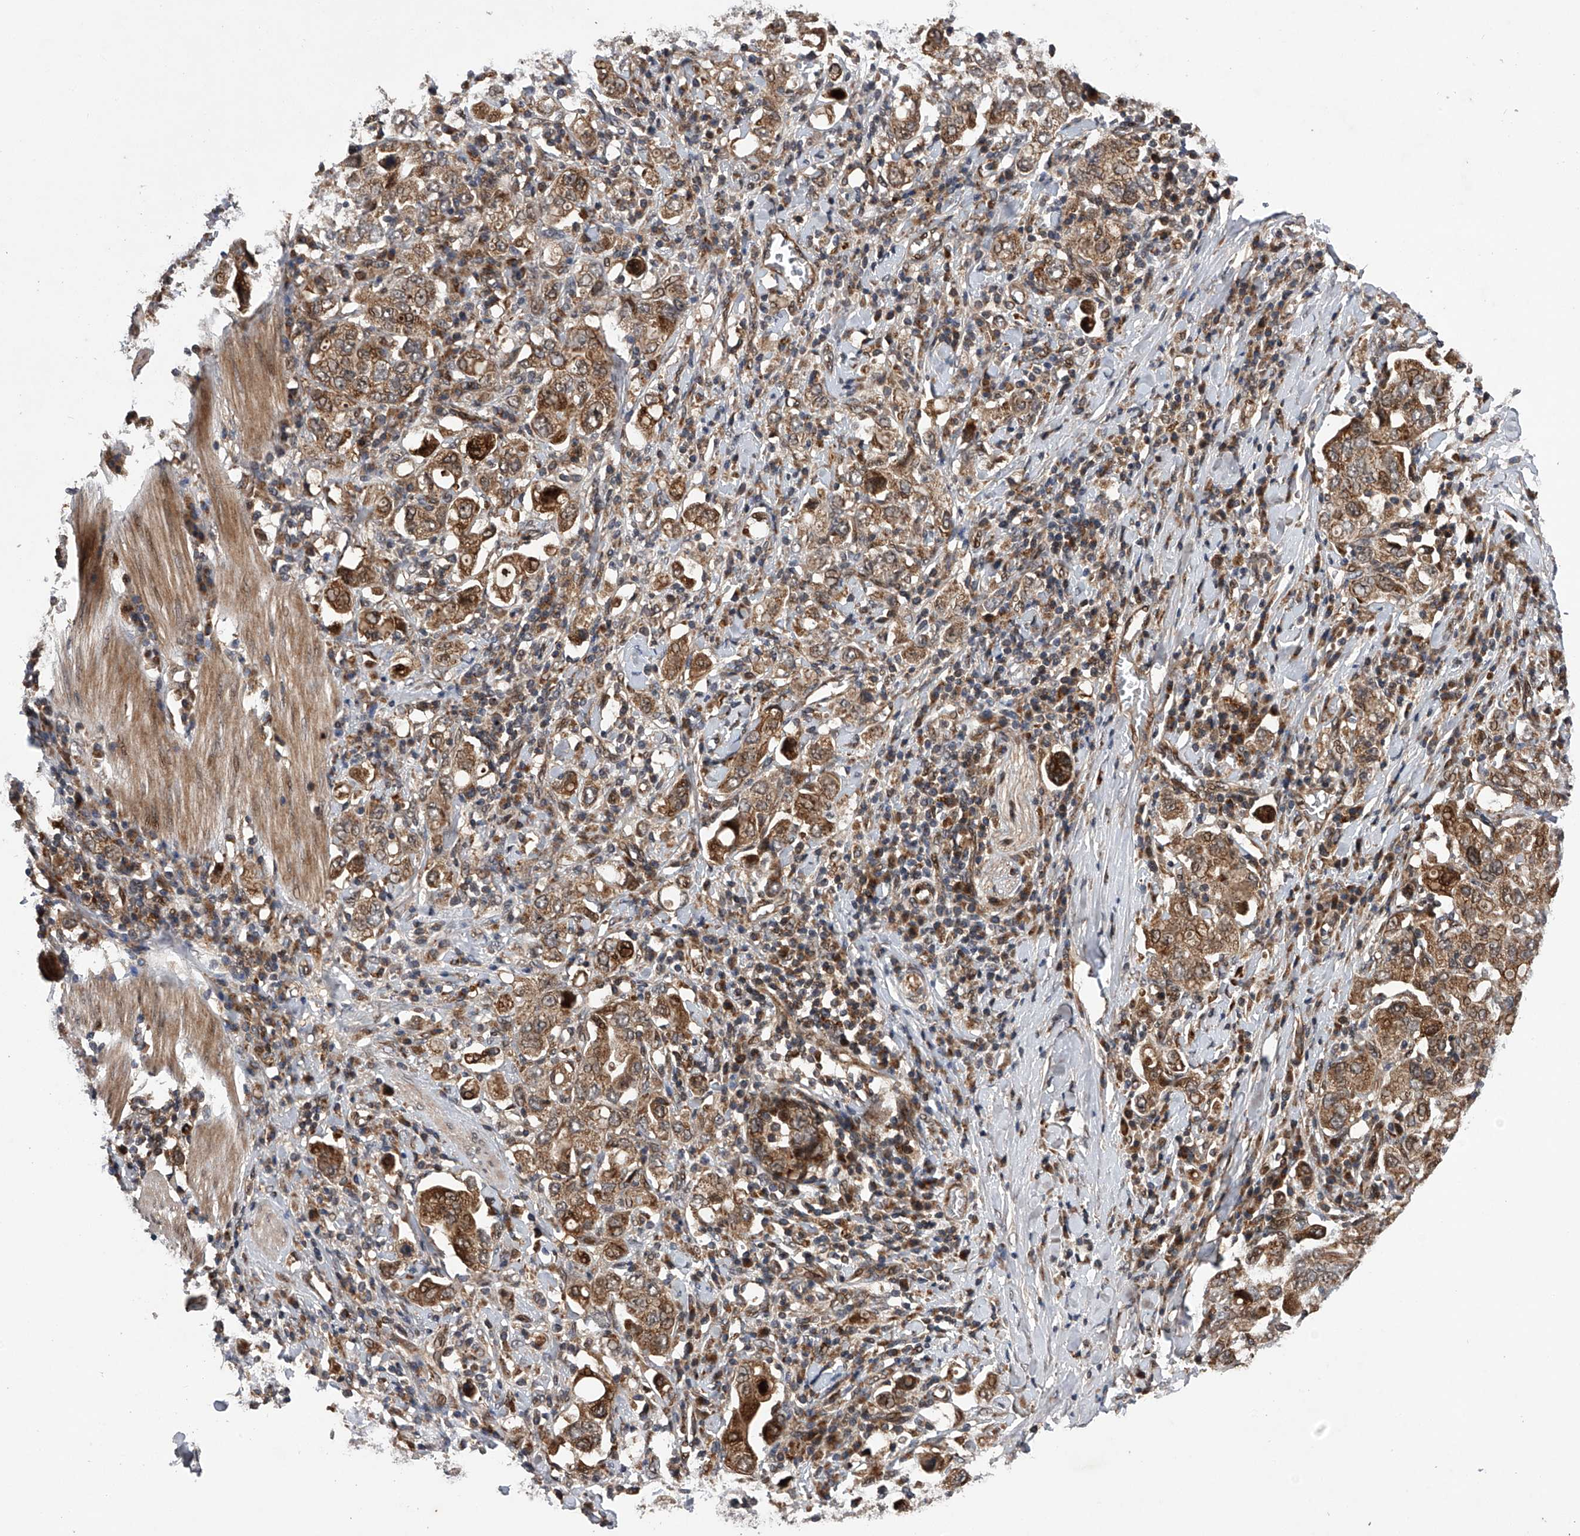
{"staining": {"intensity": "moderate", "quantity": ">75%", "location": "cytoplasmic/membranous"}, "tissue": "stomach cancer", "cell_type": "Tumor cells", "image_type": "cancer", "snomed": [{"axis": "morphology", "description": "Adenocarcinoma, NOS"}, {"axis": "topography", "description": "Stomach, upper"}], "caption": "IHC of stomach adenocarcinoma exhibits medium levels of moderate cytoplasmic/membranous staining in about >75% of tumor cells.", "gene": "MAP3K11", "patient": {"sex": "male", "age": 62}}